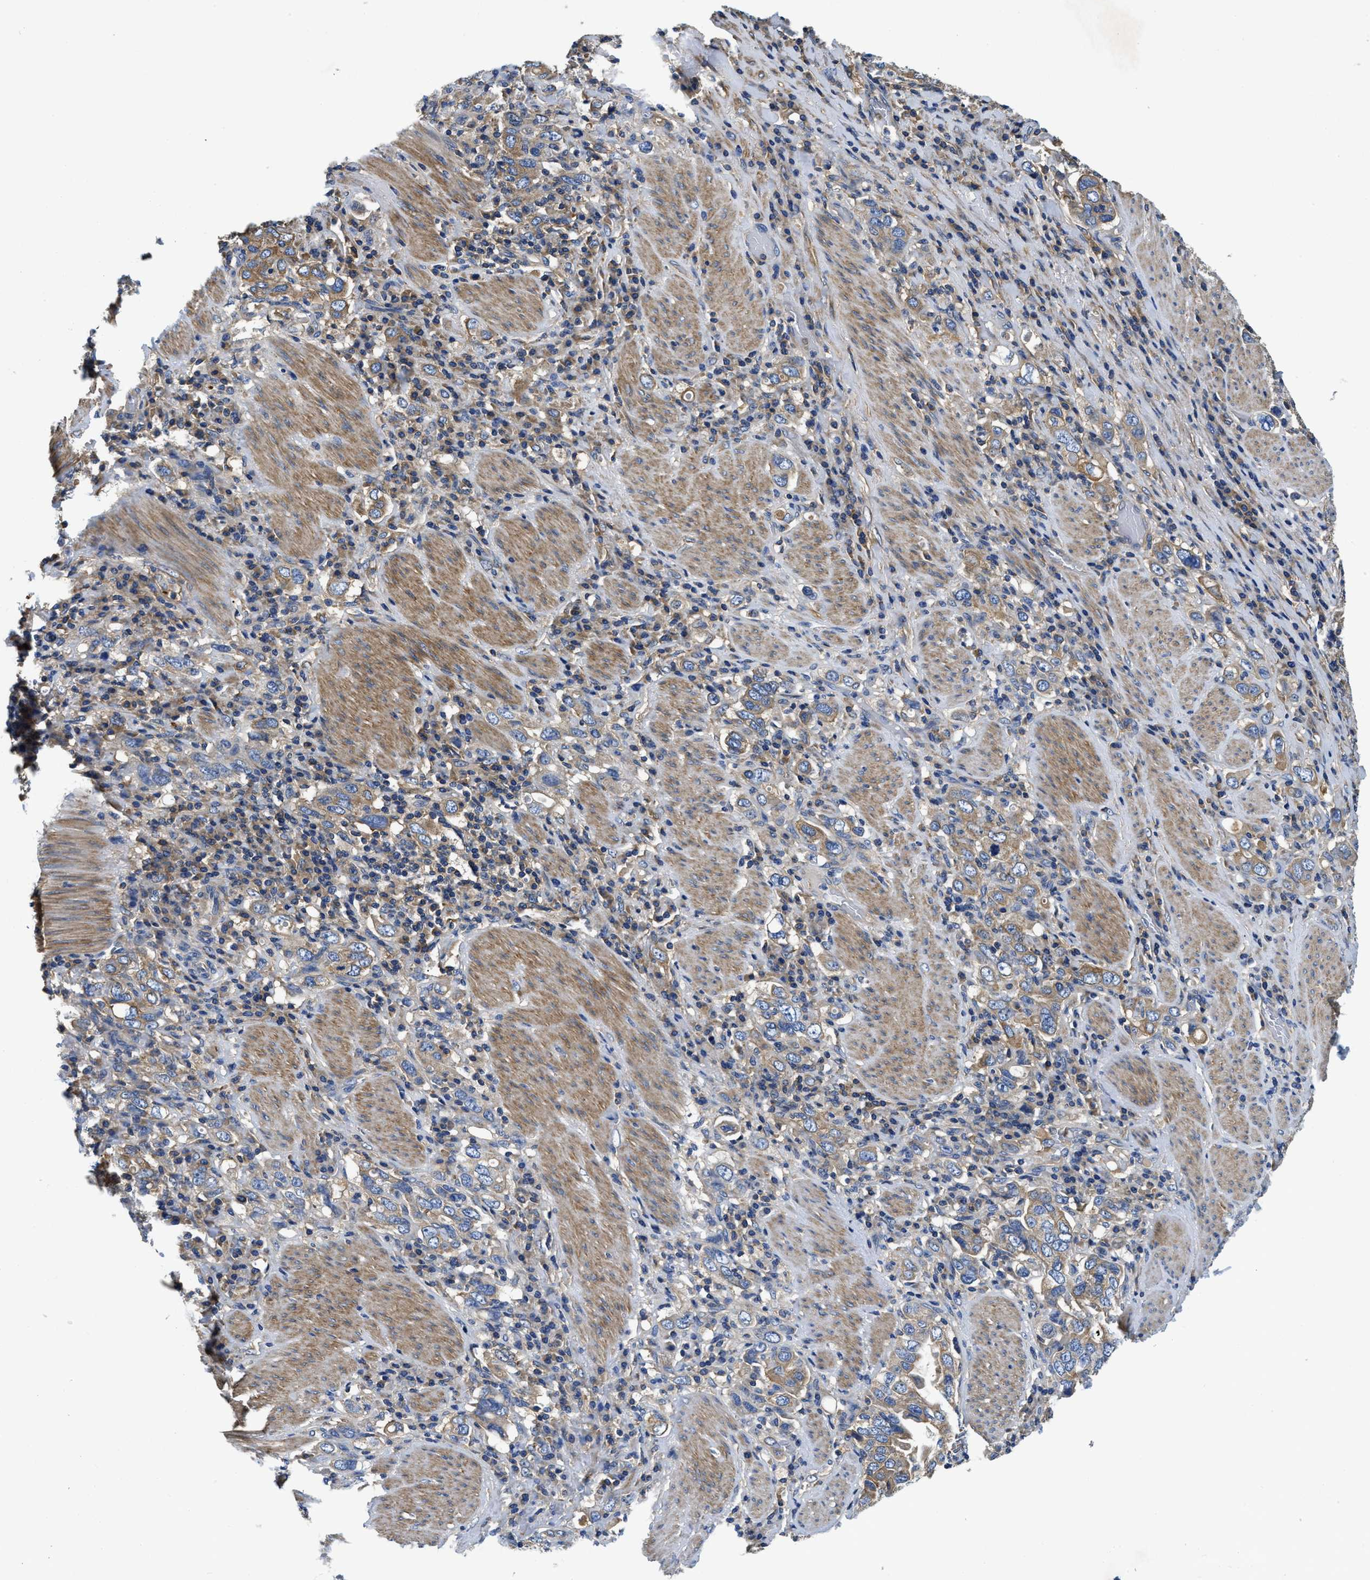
{"staining": {"intensity": "weak", "quantity": ">75%", "location": "cytoplasmic/membranous"}, "tissue": "stomach cancer", "cell_type": "Tumor cells", "image_type": "cancer", "snomed": [{"axis": "morphology", "description": "Adenocarcinoma, NOS"}, {"axis": "topography", "description": "Stomach, upper"}], "caption": "Immunohistochemical staining of human stomach adenocarcinoma reveals low levels of weak cytoplasmic/membranous staining in approximately >75% of tumor cells.", "gene": "STAT2", "patient": {"sex": "male", "age": 62}}